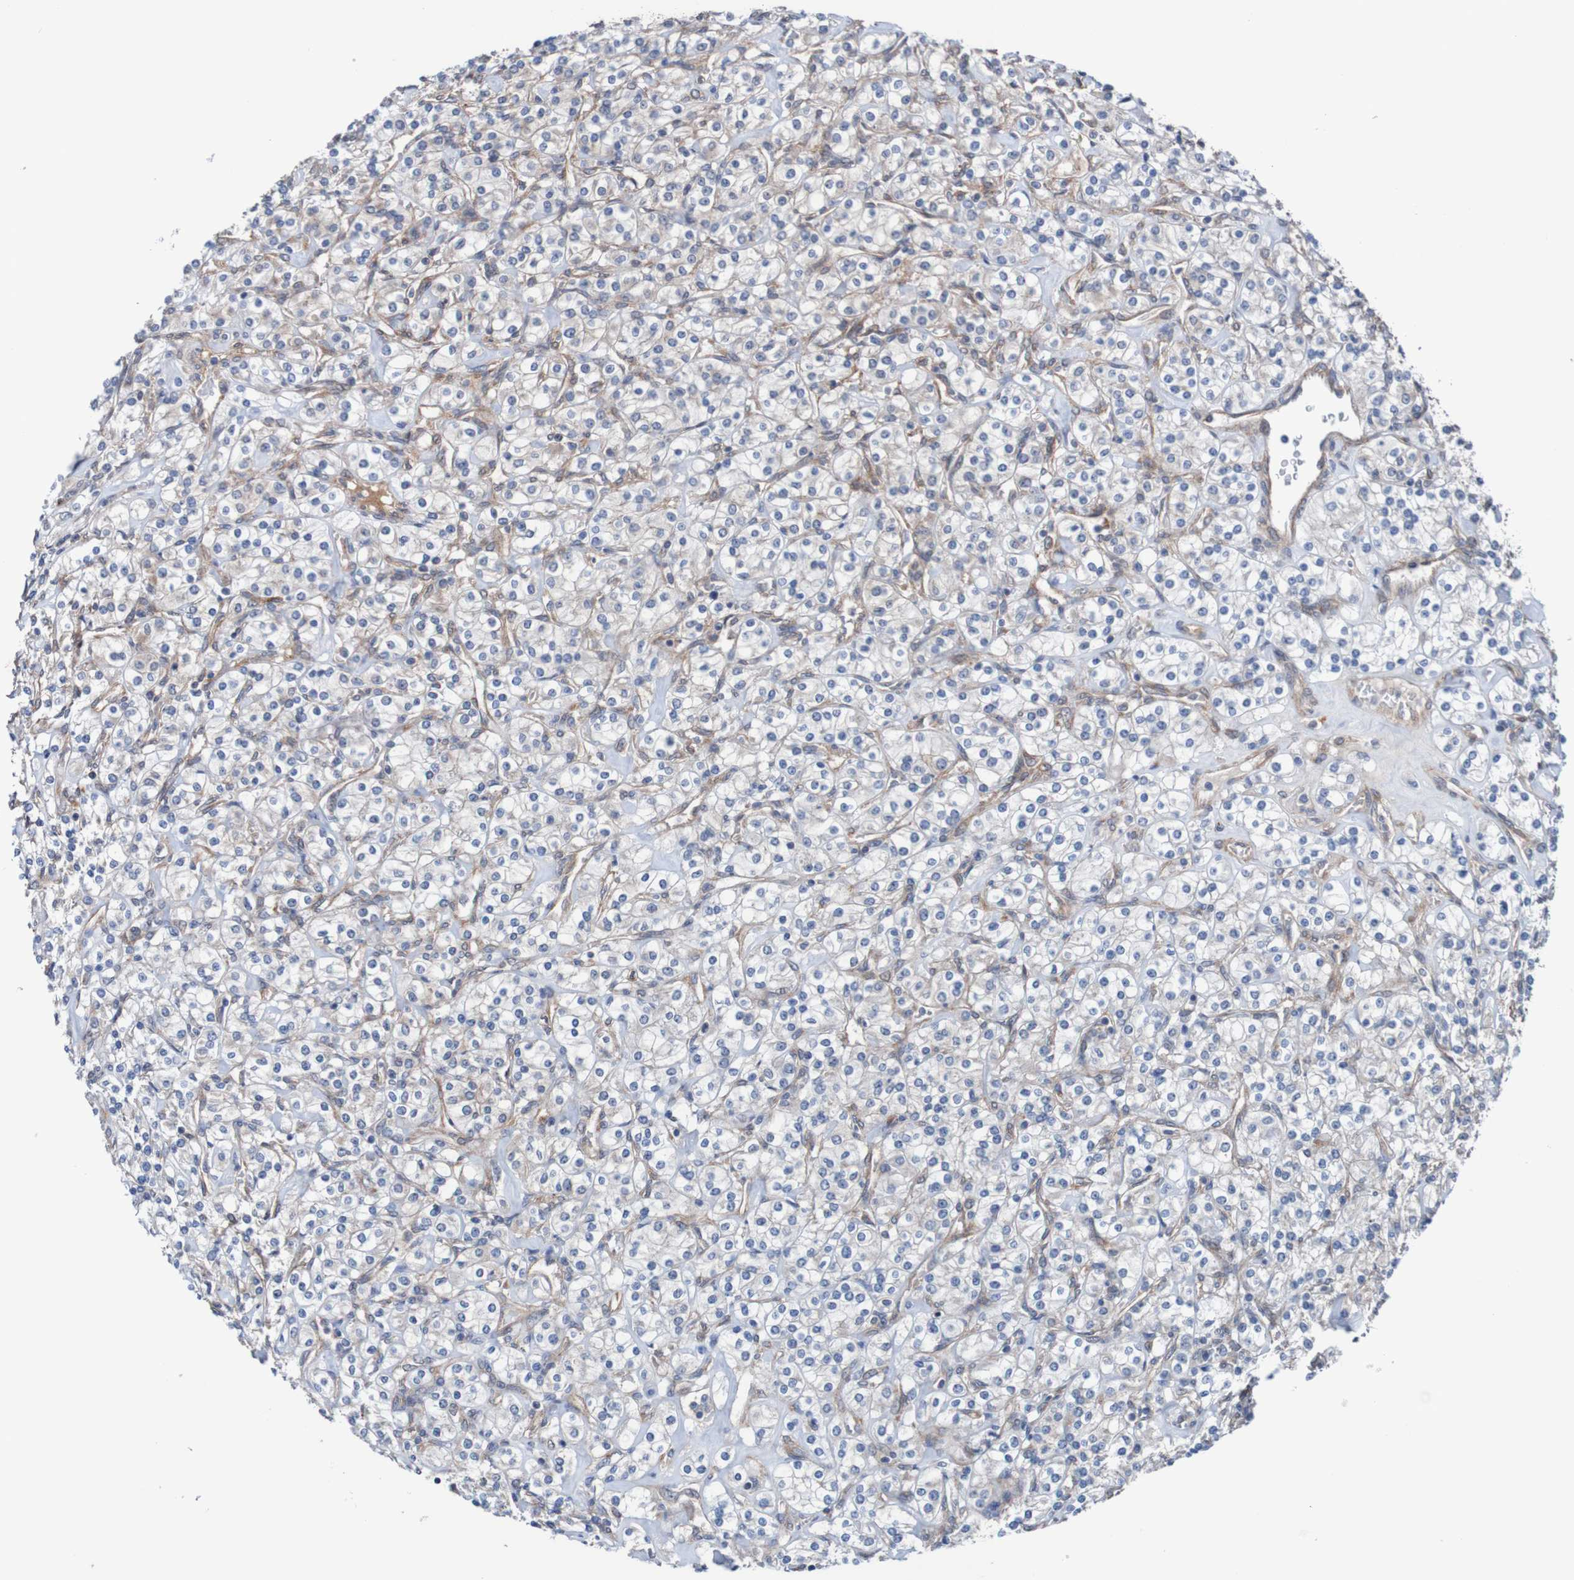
{"staining": {"intensity": "negative", "quantity": "none", "location": "none"}, "tissue": "renal cancer", "cell_type": "Tumor cells", "image_type": "cancer", "snomed": [{"axis": "morphology", "description": "Adenocarcinoma, NOS"}, {"axis": "topography", "description": "Kidney"}], "caption": "High magnification brightfield microscopy of renal cancer stained with DAB (brown) and counterstained with hematoxylin (blue): tumor cells show no significant positivity.", "gene": "RIGI", "patient": {"sex": "male", "age": 77}}